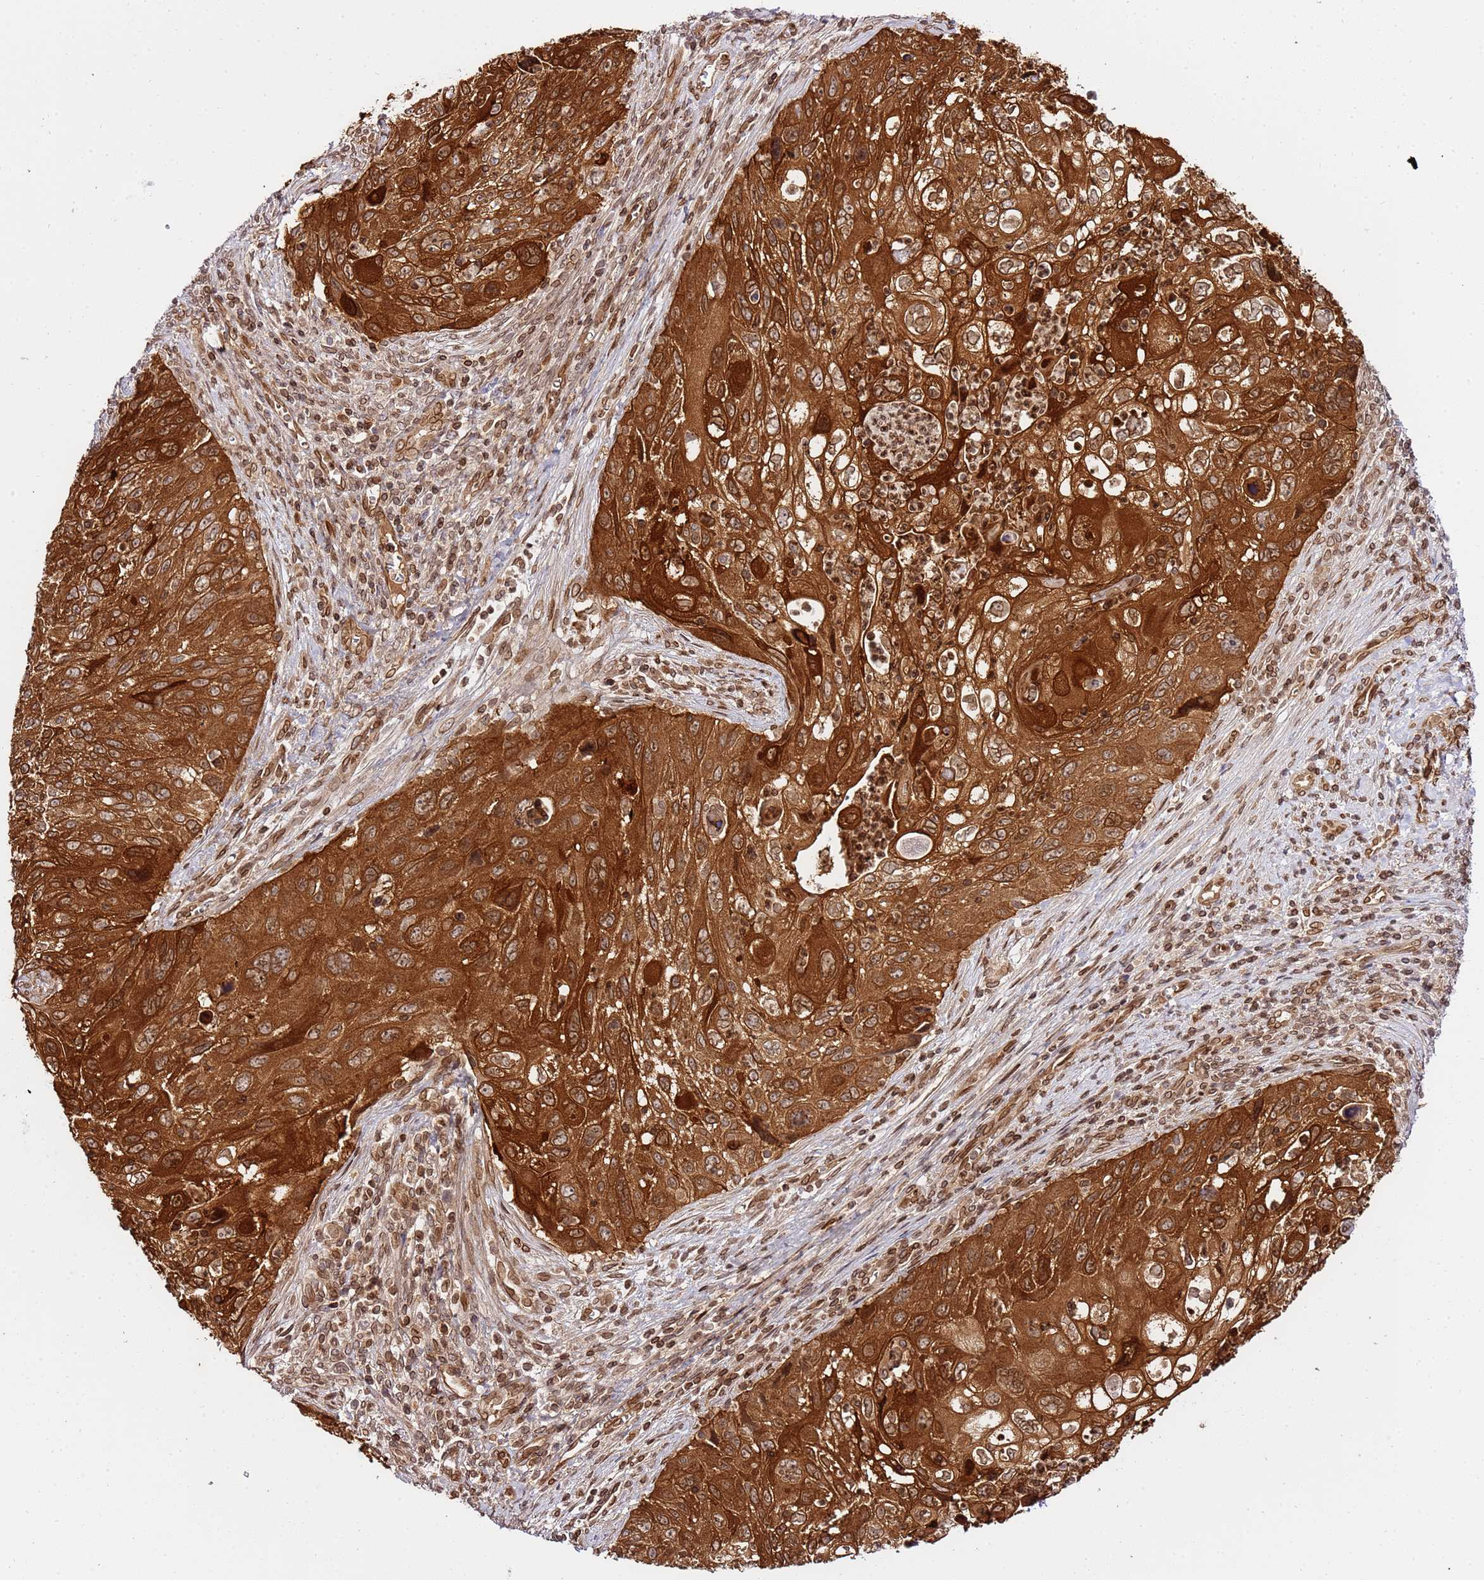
{"staining": {"intensity": "strong", "quantity": ">75%", "location": "cytoplasmic/membranous,nuclear"}, "tissue": "cervical cancer", "cell_type": "Tumor cells", "image_type": "cancer", "snomed": [{"axis": "morphology", "description": "Squamous cell carcinoma, NOS"}, {"axis": "topography", "description": "Cervix"}], "caption": "Immunohistochemical staining of human squamous cell carcinoma (cervical) demonstrates strong cytoplasmic/membranous and nuclear protein staining in approximately >75% of tumor cells. The staining was performed using DAB (3,3'-diaminobenzidine) to visualize the protein expression in brown, while the nuclei were stained in blue with hematoxylin (Magnification: 20x).", "gene": "TRIM37", "patient": {"sex": "female", "age": 70}}